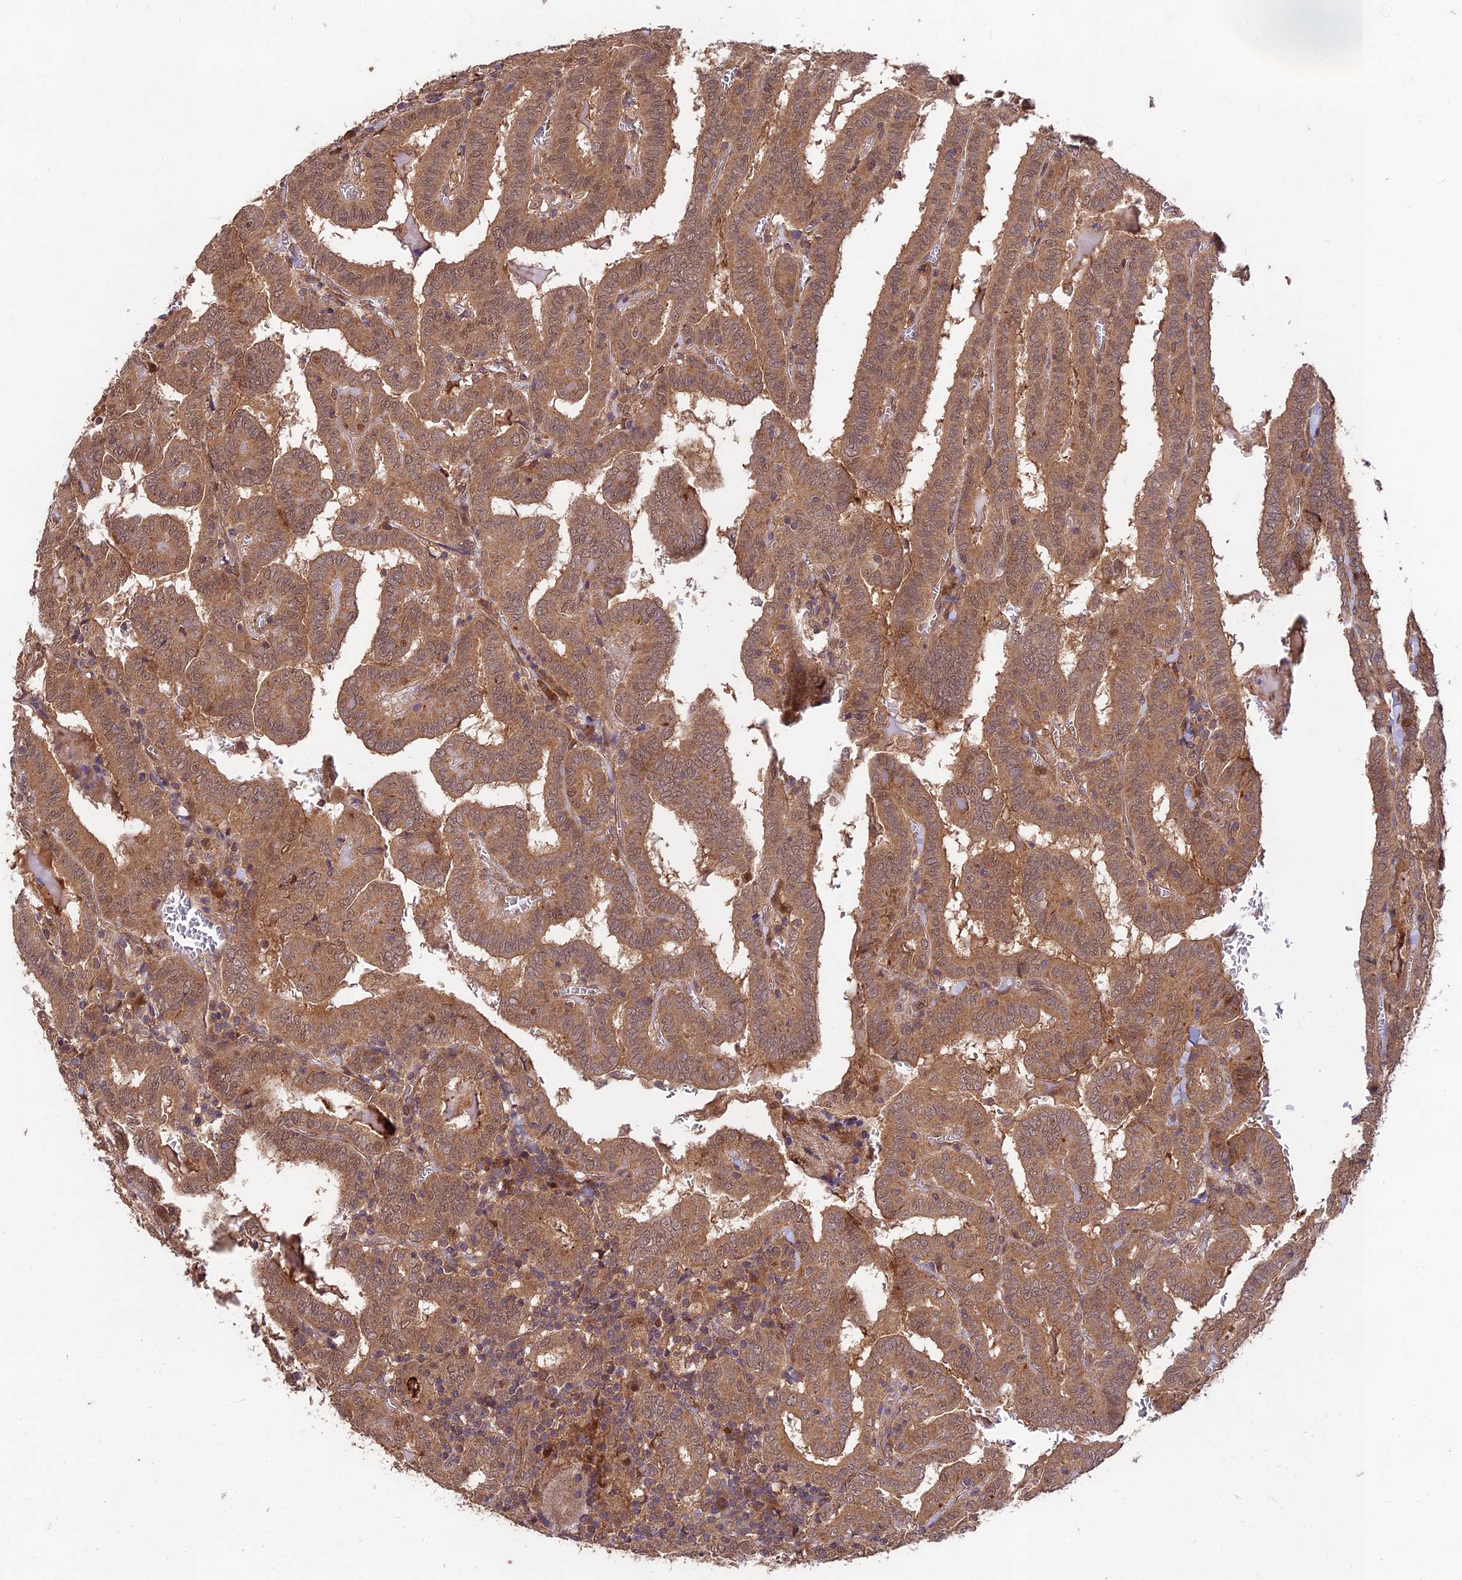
{"staining": {"intensity": "moderate", "quantity": ">75%", "location": "cytoplasmic/membranous,nuclear"}, "tissue": "thyroid cancer", "cell_type": "Tumor cells", "image_type": "cancer", "snomed": [{"axis": "morphology", "description": "Papillary adenocarcinoma, NOS"}, {"axis": "topography", "description": "Thyroid gland"}], "caption": "Human papillary adenocarcinoma (thyroid) stained for a protein (brown) exhibits moderate cytoplasmic/membranous and nuclear positive expression in about >75% of tumor cells.", "gene": "MKKS", "patient": {"sex": "female", "age": 72}}